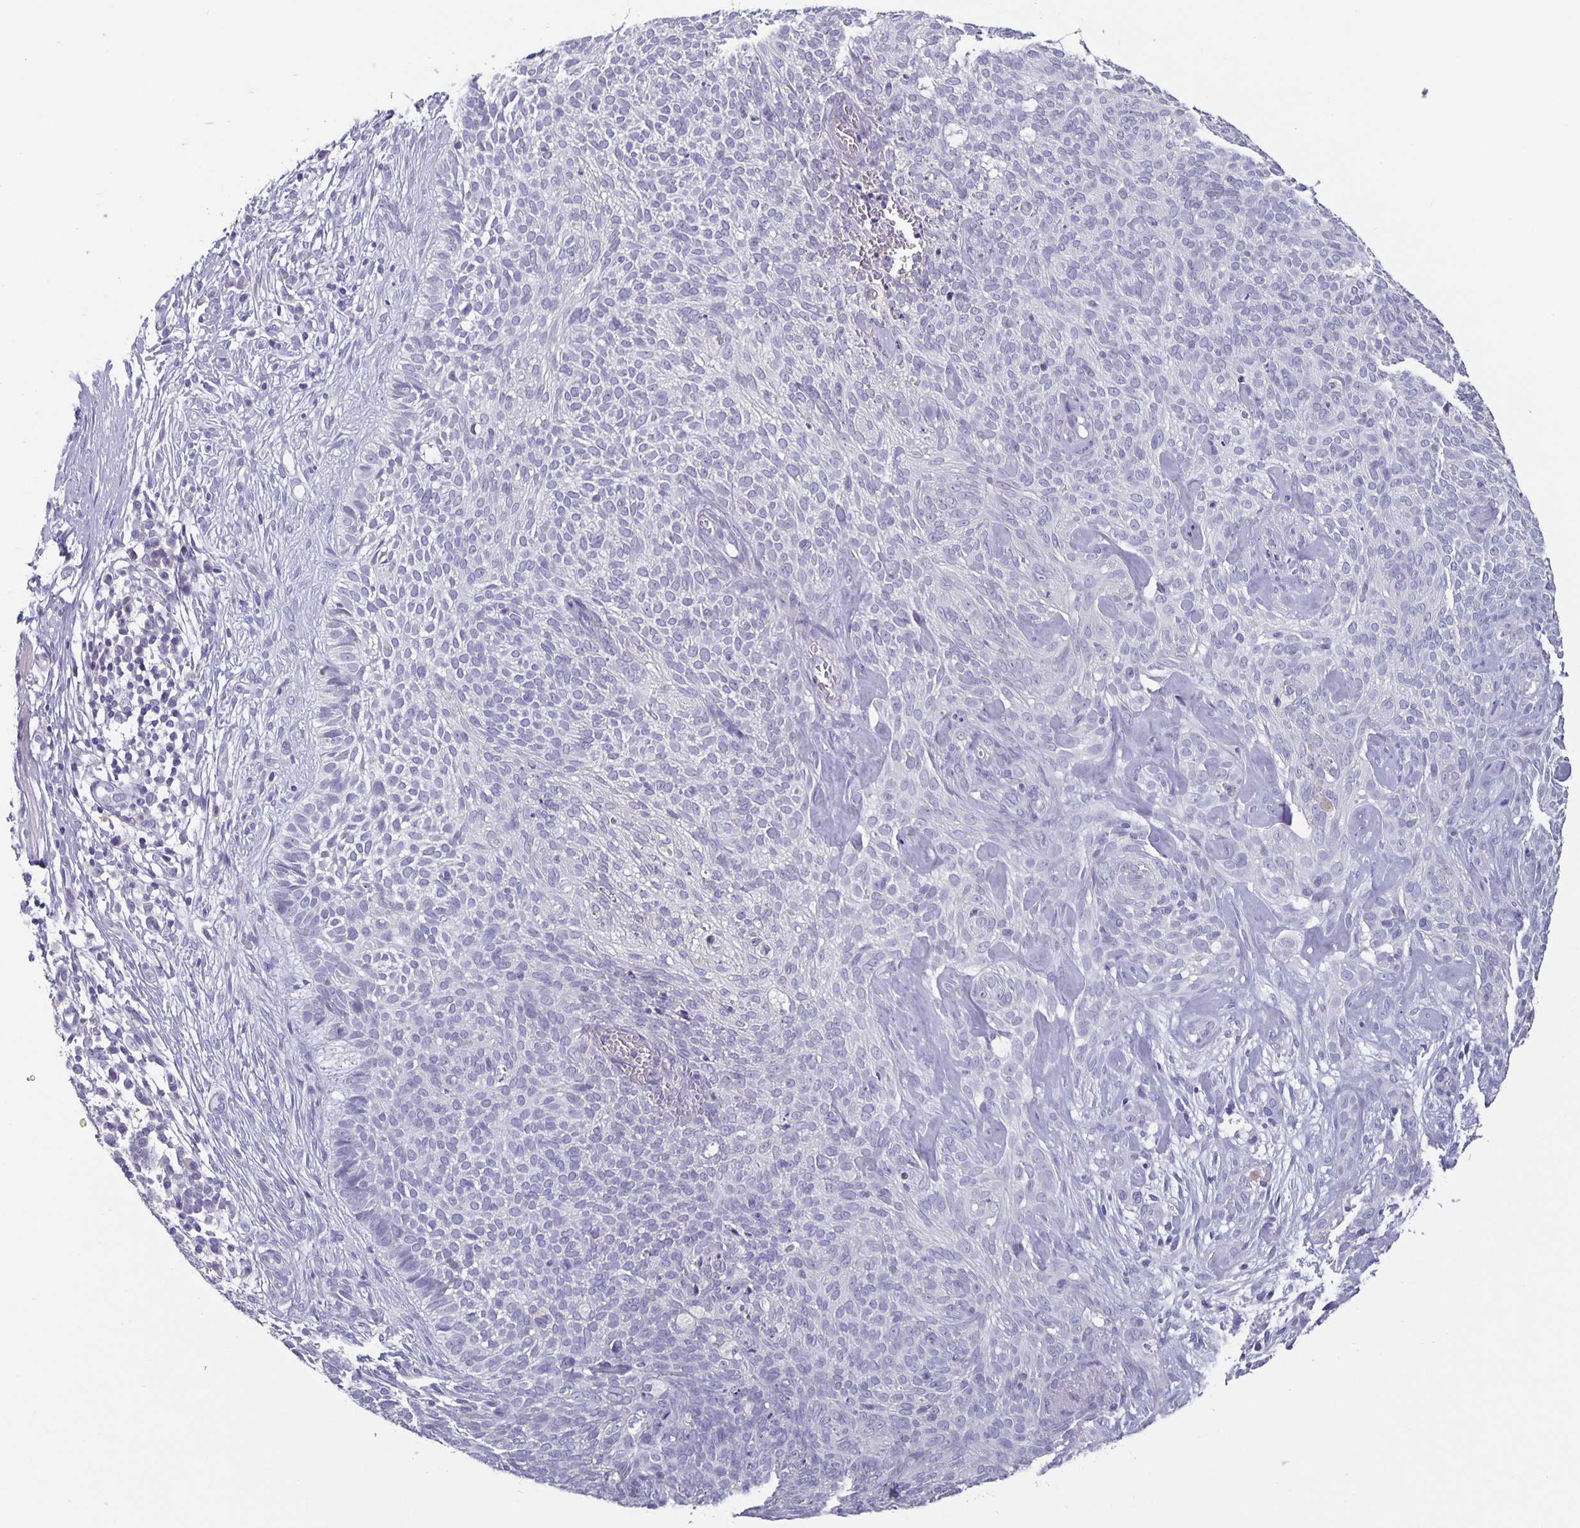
{"staining": {"intensity": "negative", "quantity": "none", "location": "none"}, "tissue": "skin cancer", "cell_type": "Tumor cells", "image_type": "cancer", "snomed": [{"axis": "morphology", "description": "Basal cell carcinoma"}, {"axis": "topography", "description": "Skin"}, {"axis": "topography", "description": "Skin of face"}], "caption": "This is an immunohistochemistry (IHC) histopathology image of human skin basal cell carcinoma. There is no staining in tumor cells.", "gene": "GDF15", "patient": {"sex": "female", "age": 82}}